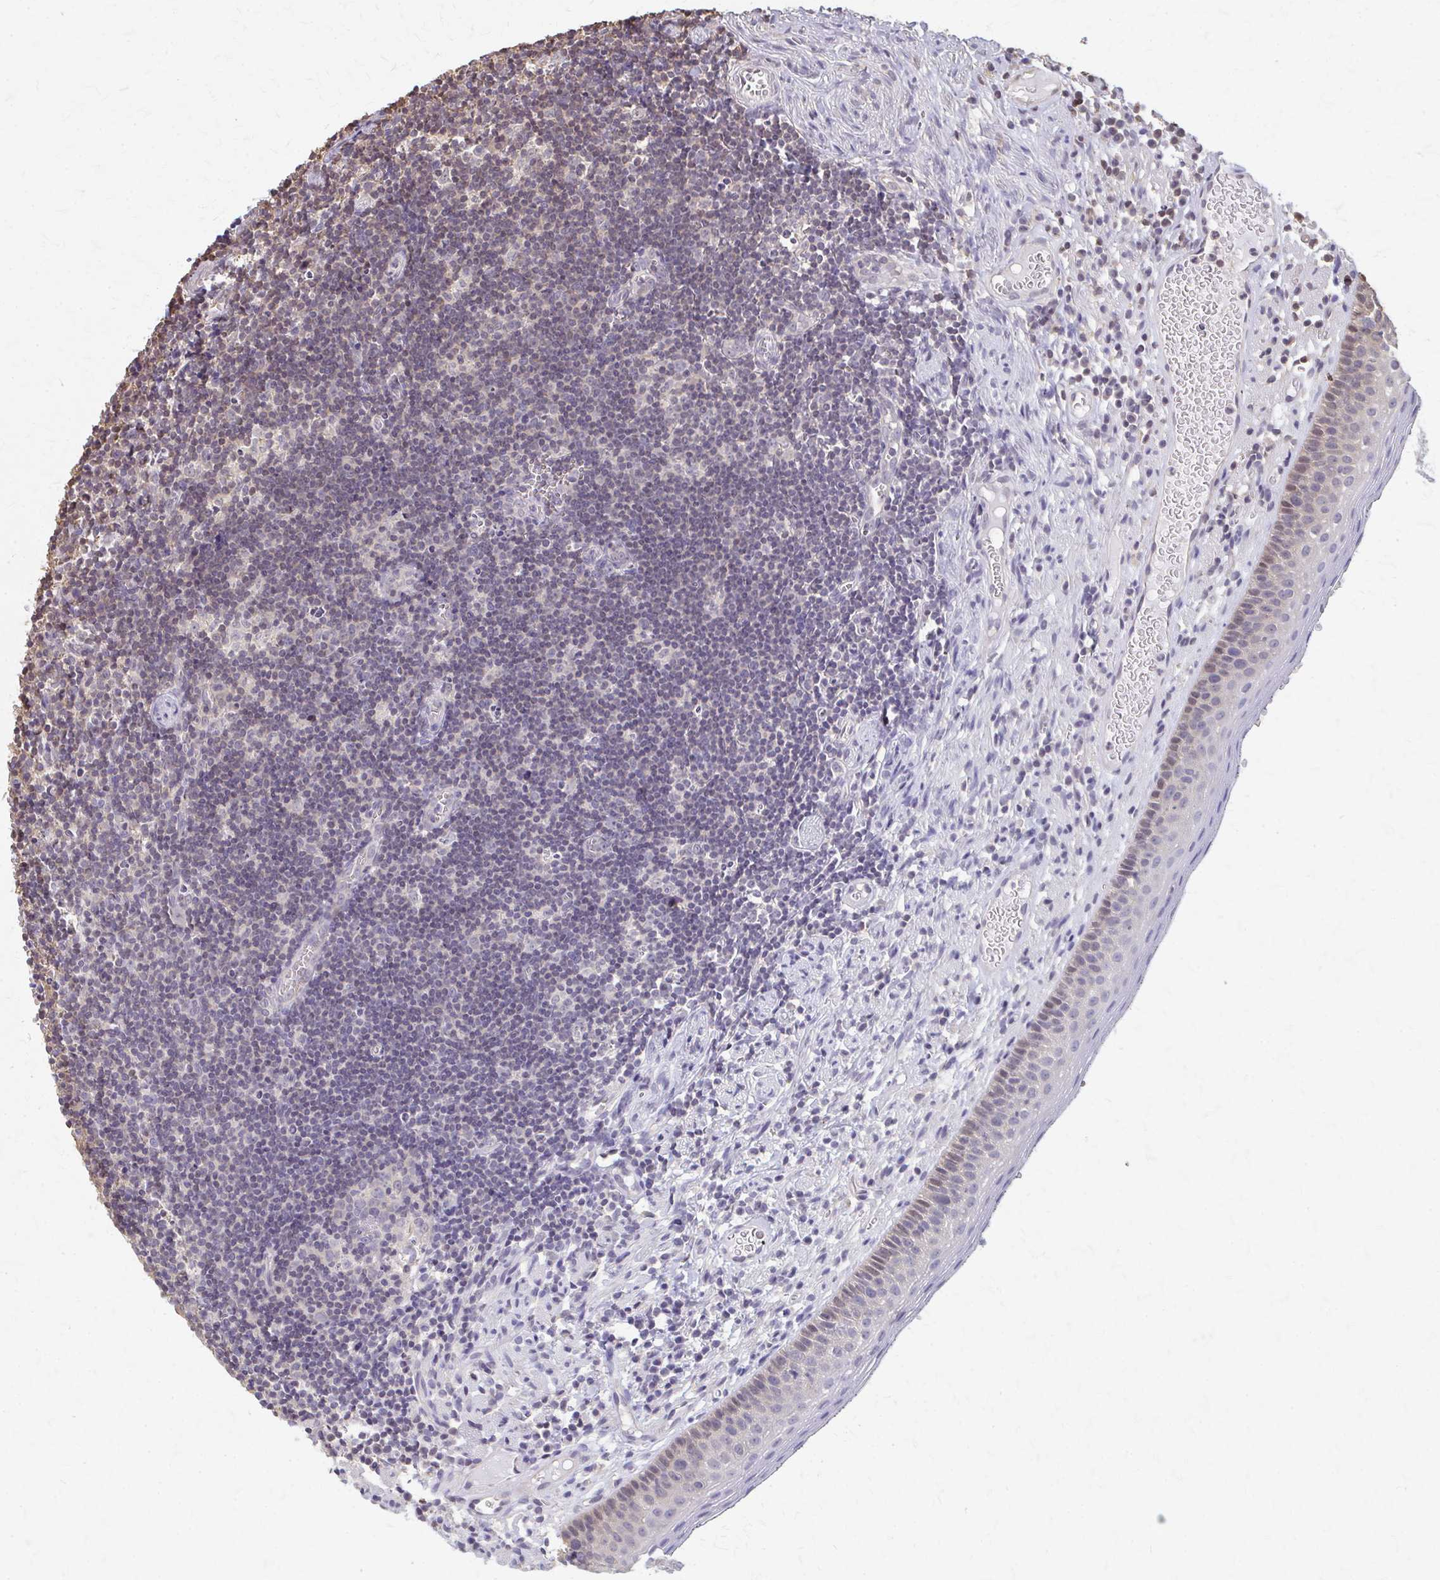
{"staining": {"intensity": "moderate", "quantity": "25%-75%", "location": "cytoplasmic/membranous"}, "tissue": "oral mucosa", "cell_type": "Squamous epithelial cells", "image_type": "normal", "snomed": [{"axis": "morphology", "description": "Normal tissue, NOS"}, {"axis": "morphology", "description": "Squamous cell carcinoma, NOS"}, {"axis": "topography", "description": "Oral tissue"}, {"axis": "topography", "description": "Head-Neck"}], "caption": "Protein positivity by immunohistochemistry displays moderate cytoplasmic/membranous positivity in approximately 25%-75% of squamous epithelial cells in unremarkable oral mucosa.", "gene": "RABGAP1L", "patient": {"sex": "male", "age": 58}}